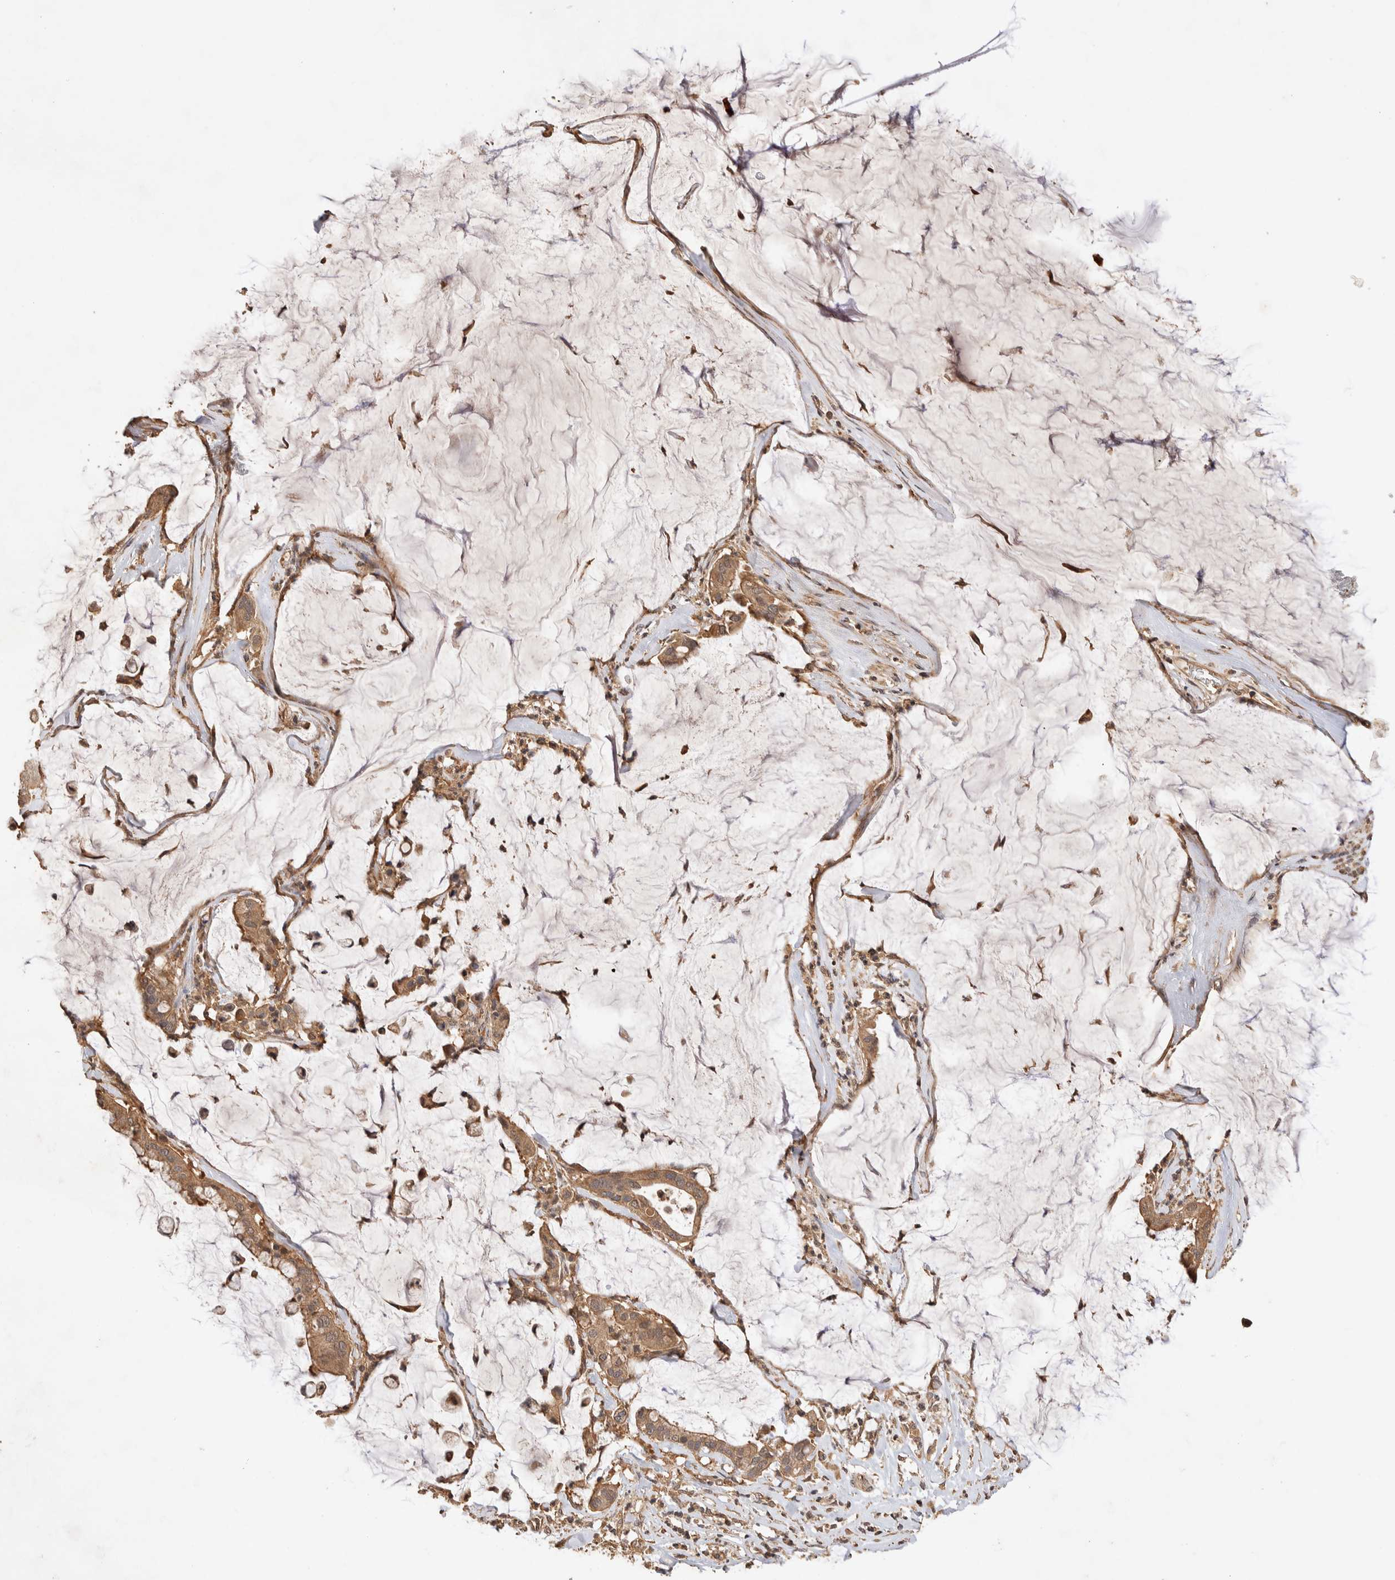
{"staining": {"intensity": "moderate", "quantity": ">75%", "location": "cytoplasmic/membranous"}, "tissue": "pancreatic cancer", "cell_type": "Tumor cells", "image_type": "cancer", "snomed": [{"axis": "morphology", "description": "Adenocarcinoma, NOS"}, {"axis": "topography", "description": "Pancreas"}], "caption": "Moderate cytoplasmic/membranous protein expression is appreciated in approximately >75% of tumor cells in pancreatic adenocarcinoma.", "gene": "NSMAF", "patient": {"sex": "male", "age": 41}}